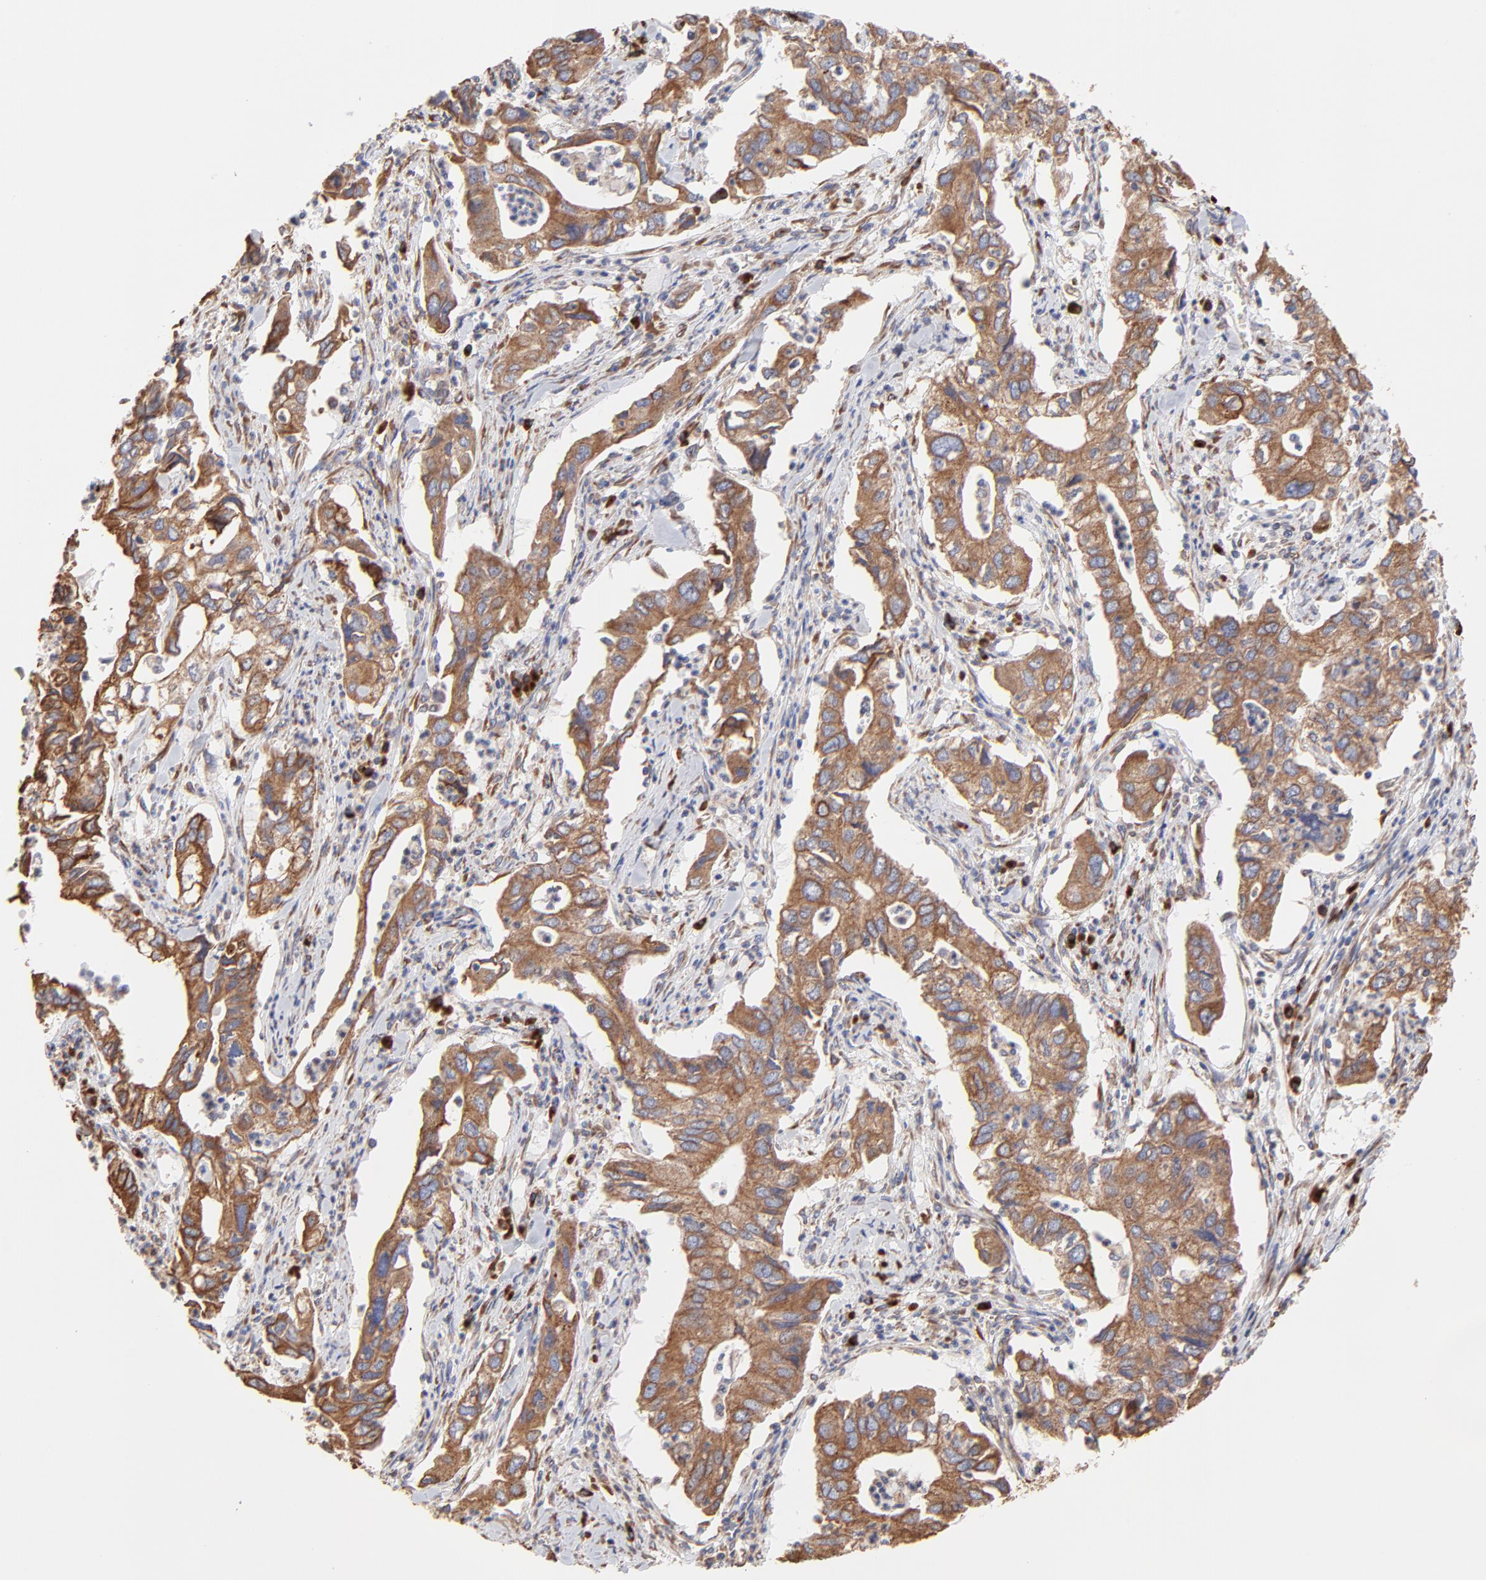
{"staining": {"intensity": "moderate", "quantity": ">75%", "location": "cytoplasmic/membranous"}, "tissue": "lung cancer", "cell_type": "Tumor cells", "image_type": "cancer", "snomed": [{"axis": "morphology", "description": "Adenocarcinoma, NOS"}, {"axis": "topography", "description": "Lung"}], "caption": "A photomicrograph of adenocarcinoma (lung) stained for a protein demonstrates moderate cytoplasmic/membranous brown staining in tumor cells.", "gene": "LMAN1", "patient": {"sex": "male", "age": 48}}